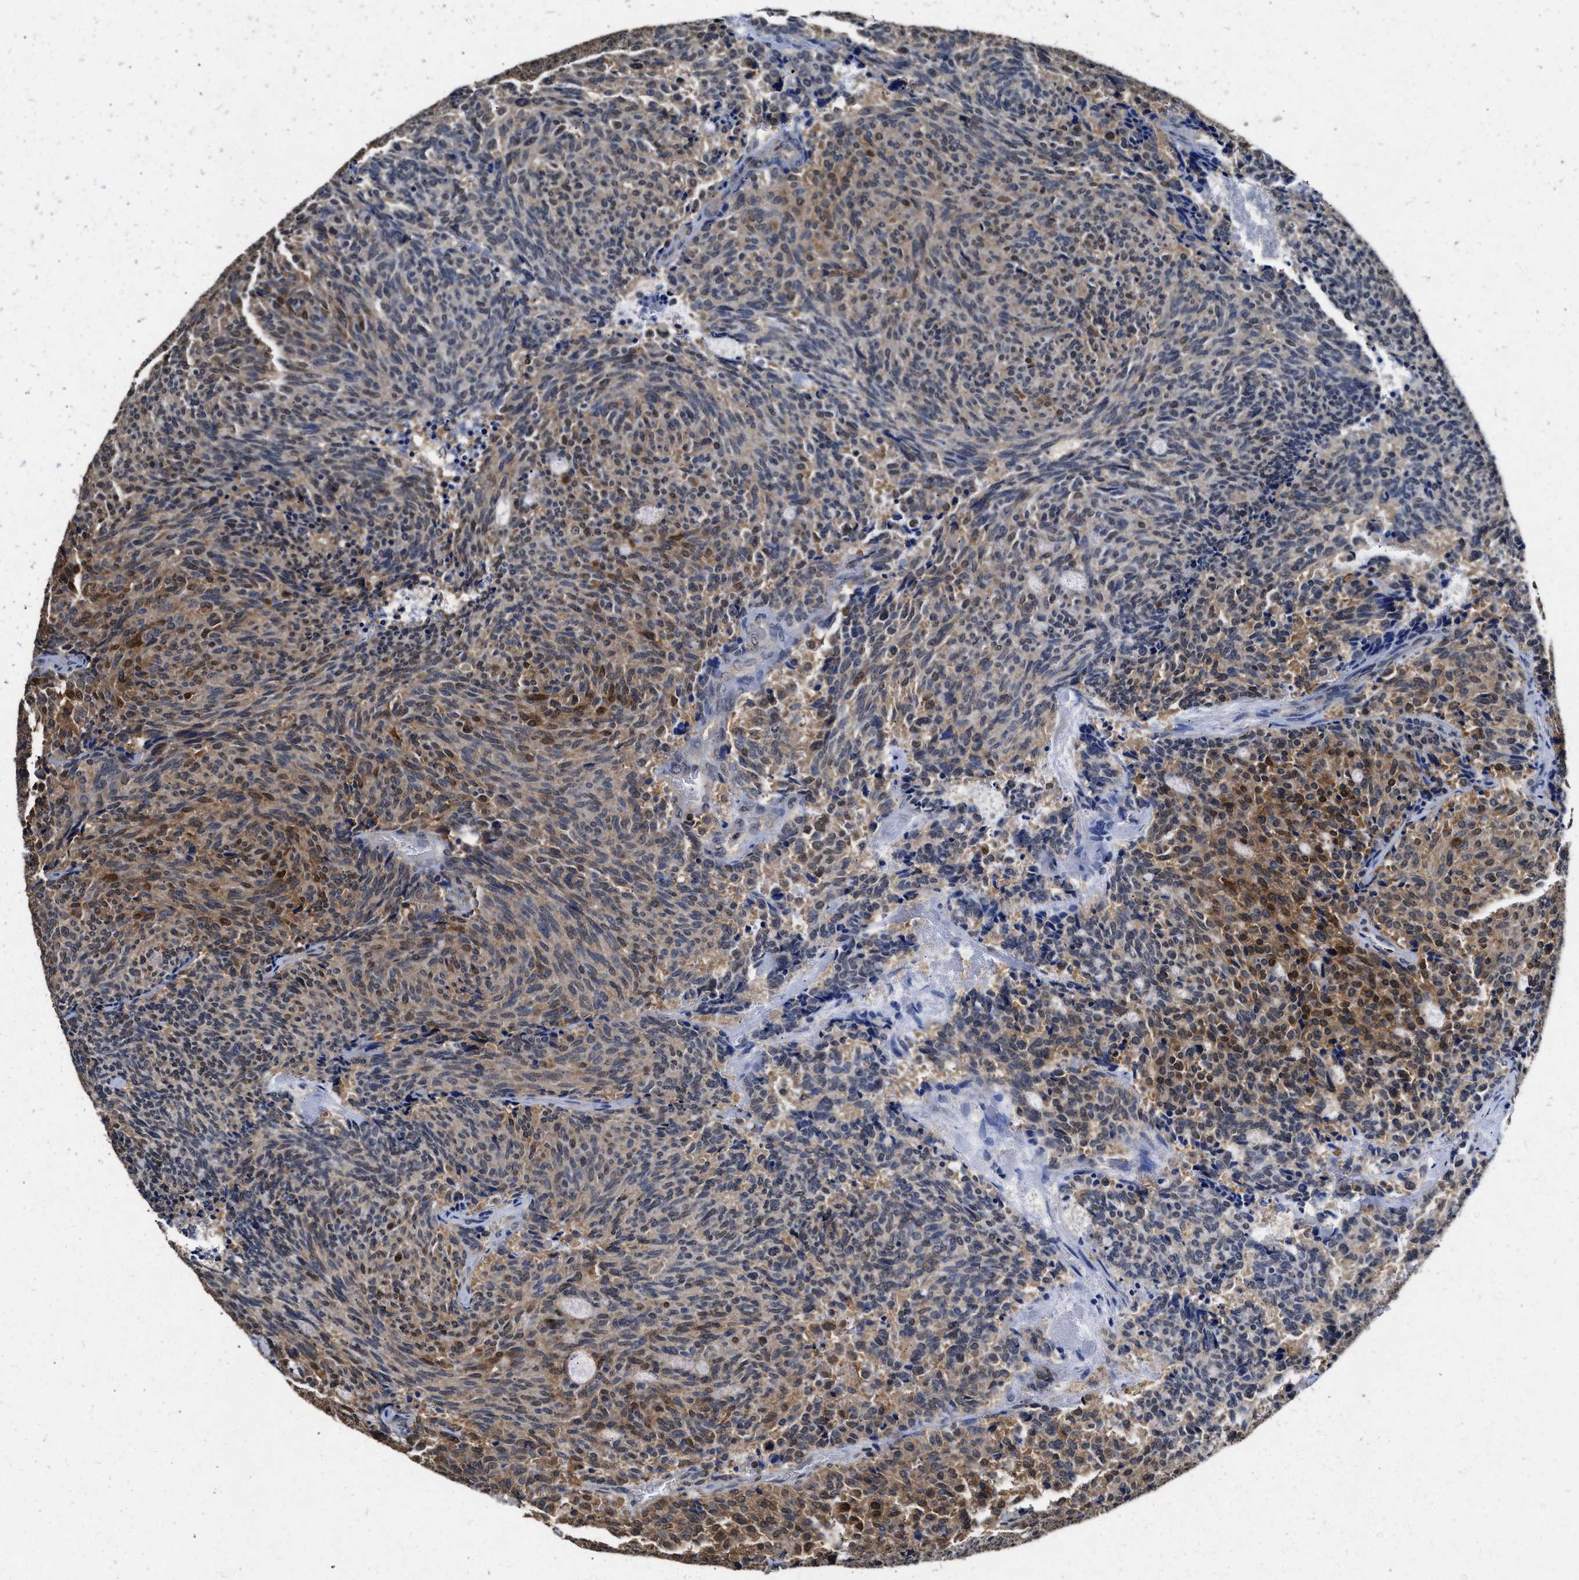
{"staining": {"intensity": "moderate", "quantity": ">75%", "location": "cytoplasmic/membranous"}, "tissue": "carcinoid", "cell_type": "Tumor cells", "image_type": "cancer", "snomed": [{"axis": "morphology", "description": "Carcinoid, malignant, NOS"}, {"axis": "topography", "description": "Pancreas"}], "caption": "Carcinoid (malignant) stained with a protein marker reveals moderate staining in tumor cells.", "gene": "ACAT2", "patient": {"sex": "female", "age": 54}}